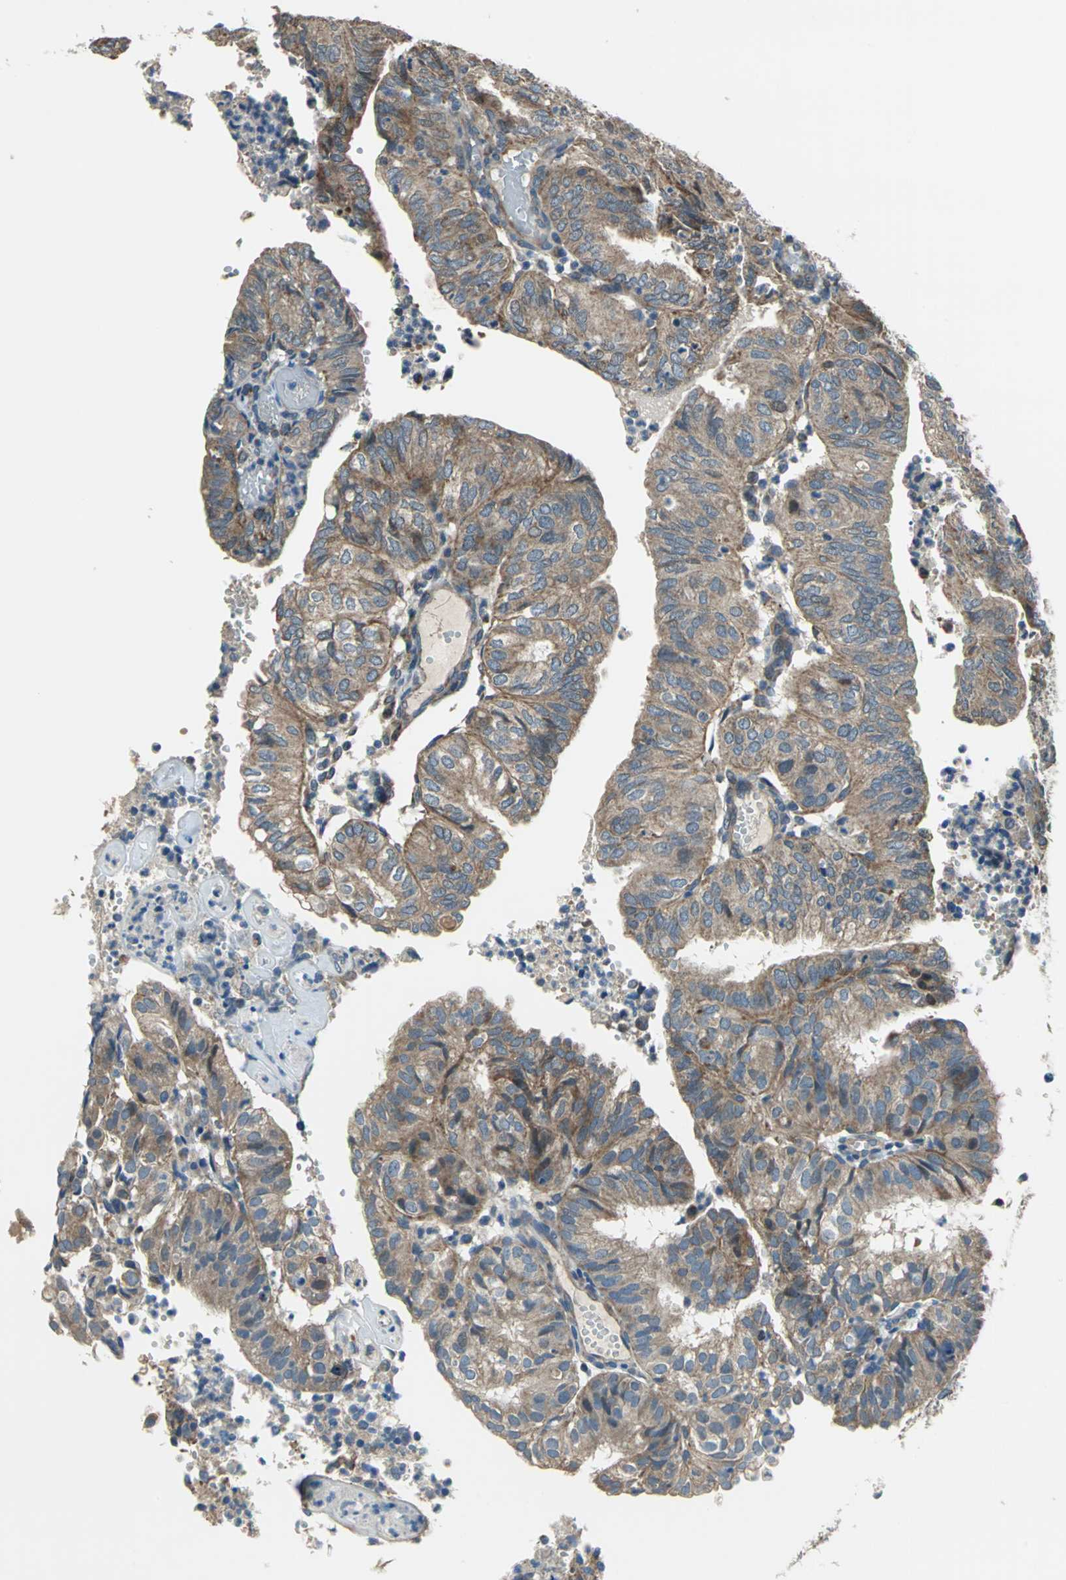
{"staining": {"intensity": "moderate", "quantity": ">75%", "location": "cytoplasmic/membranous"}, "tissue": "endometrial cancer", "cell_type": "Tumor cells", "image_type": "cancer", "snomed": [{"axis": "morphology", "description": "Adenocarcinoma, NOS"}, {"axis": "topography", "description": "Uterus"}], "caption": "Endometrial cancer (adenocarcinoma) stained with DAB immunohistochemistry exhibits medium levels of moderate cytoplasmic/membranous expression in approximately >75% of tumor cells.", "gene": "TRAK1", "patient": {"sex": "female", "age": 60}}